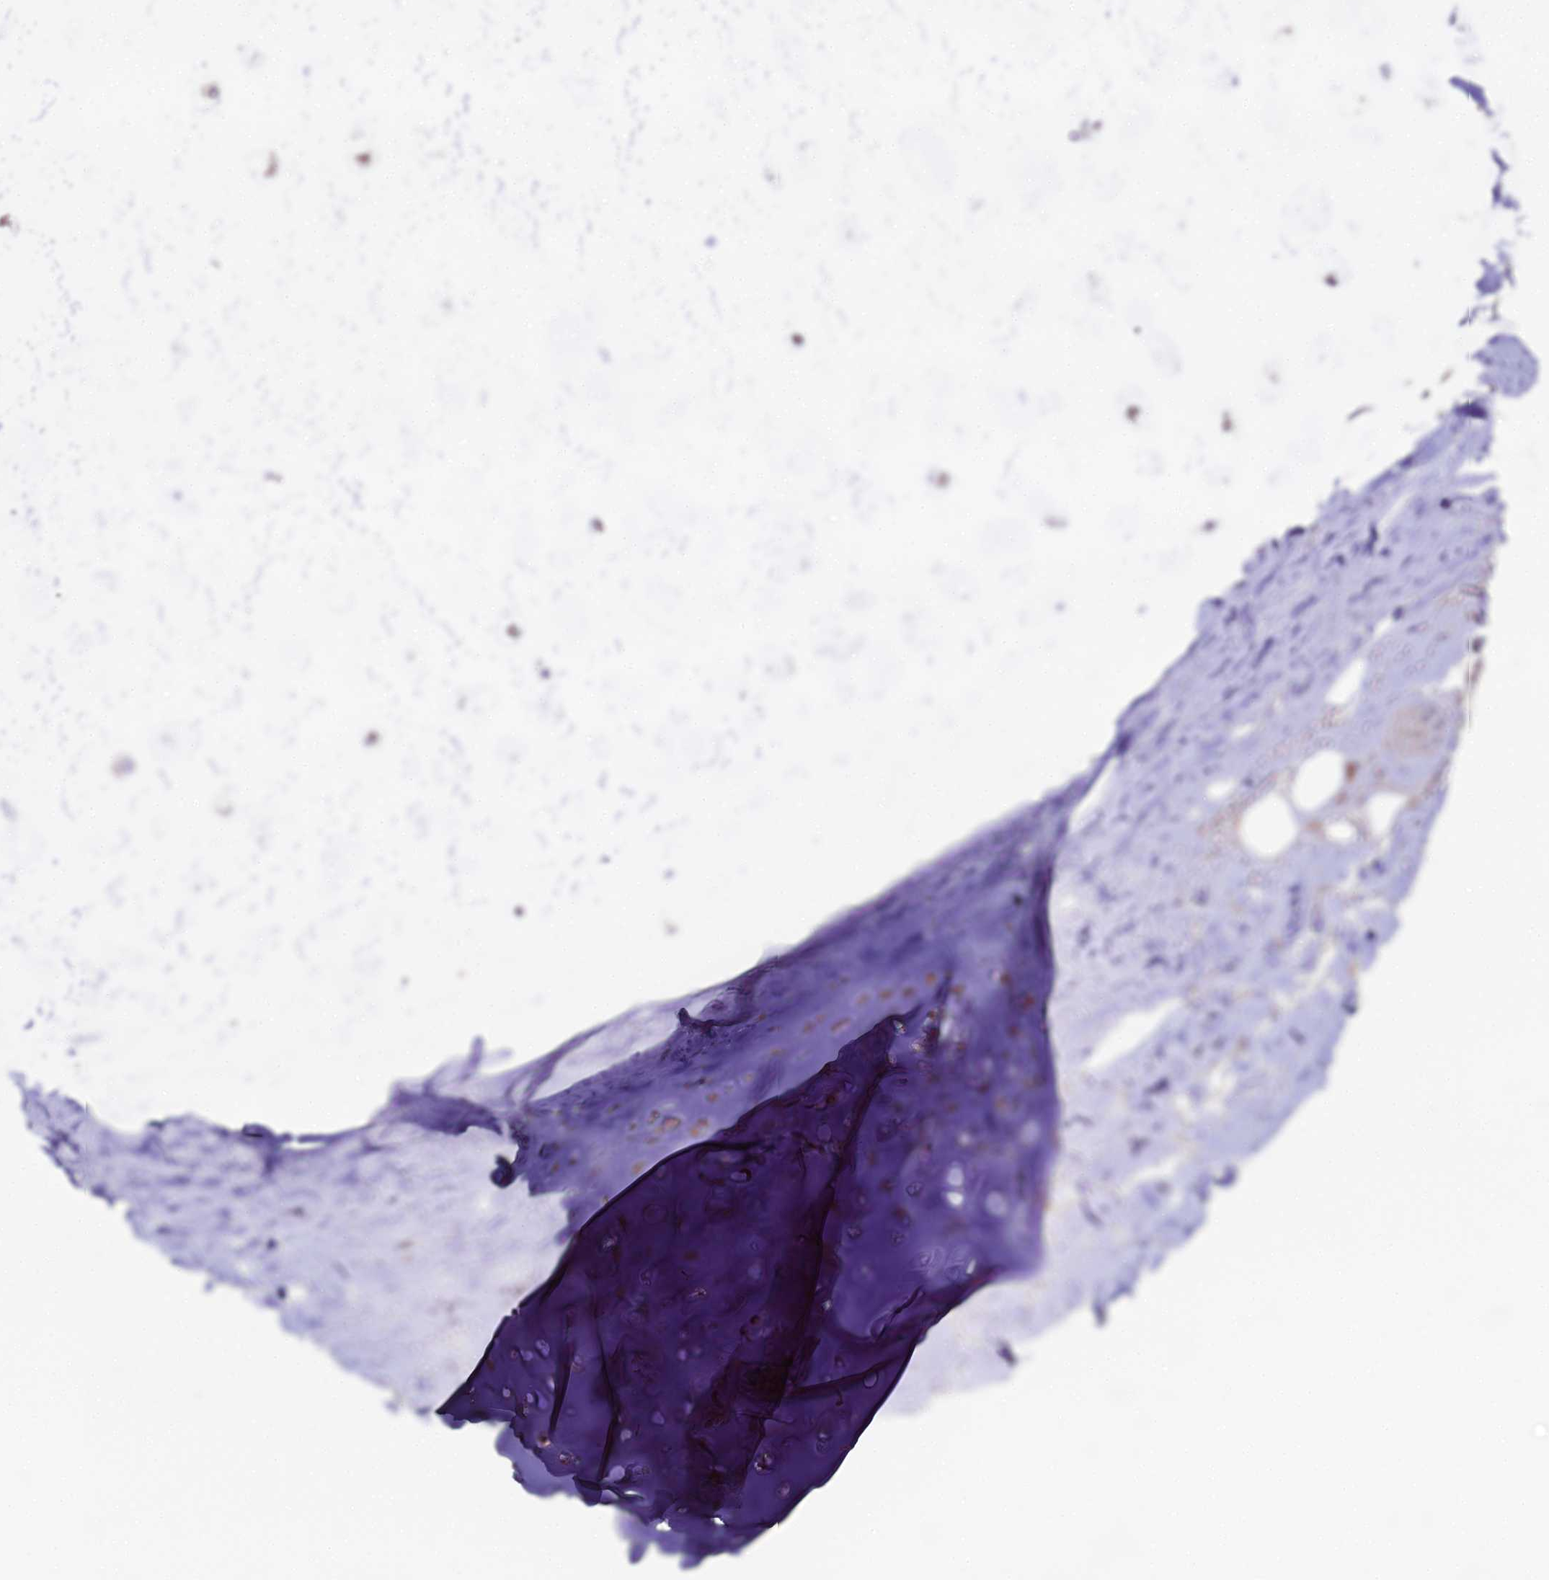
{"staining": {"intensity": "negative", "quantity": "none", "location": "none"}, "tissue": "adipose tissue", "cell_type": "Adipocytes", "image_type": "normal", "snomed": [{"axis": "morphology", "description": "Normal tissue, NOS"}, {"axis": "topography", "description": "Cartilage tissue"}], "caption": "DAB immunohistochemical staining of normal adipose tissue shows no significant positivity in adipocytes.", "gene": "GLYAT", "patient": {"sex": "male", "age": 66}}